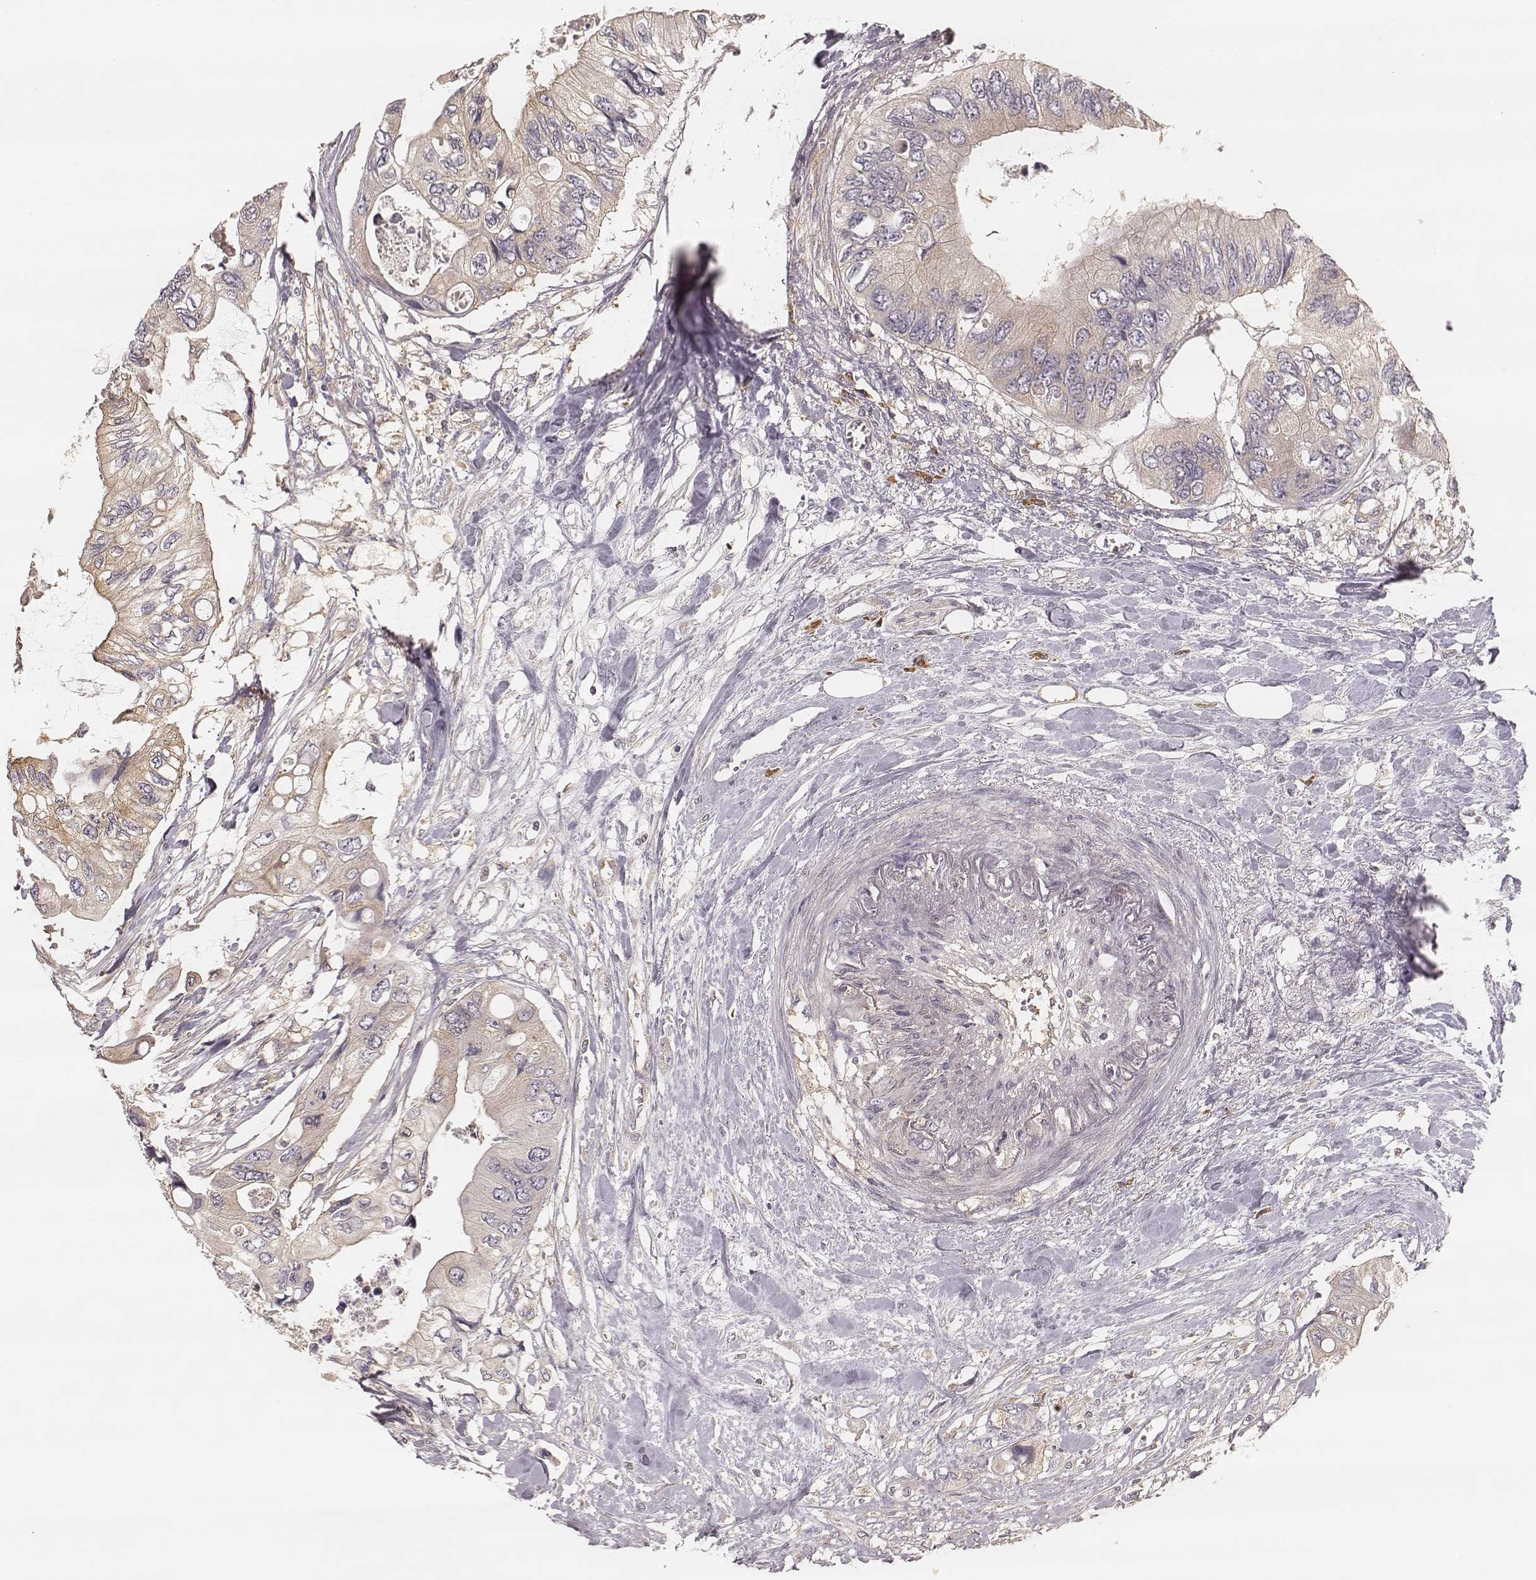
{"staining": {"intensity": "moderate", "quantity": "25%-75%", "location": "cytoplasmic/membranous"}, "tissue": "colorectal cancer", "cell_type": "Tumor cells", "image_type": "cancer", "snomed": [{"axis": "morphology", "description": "Adenocarcinoma, NOS"}, {"axis": "topography", "description": "Rectum"}], "caption": "Immunohistochemistry (IHC) histopathology image of neoplastic tissue: colorectal cancer stained using immunohistochemistry (IHC) displays medium levels of moderate protein expression localized specifically in the cytoplasmic/membranous of tumor cells, appearing as a cytoplasmic/membranous brown color.", "gene": "CARS1", "patient": {"sex": "male", "age": 63}}